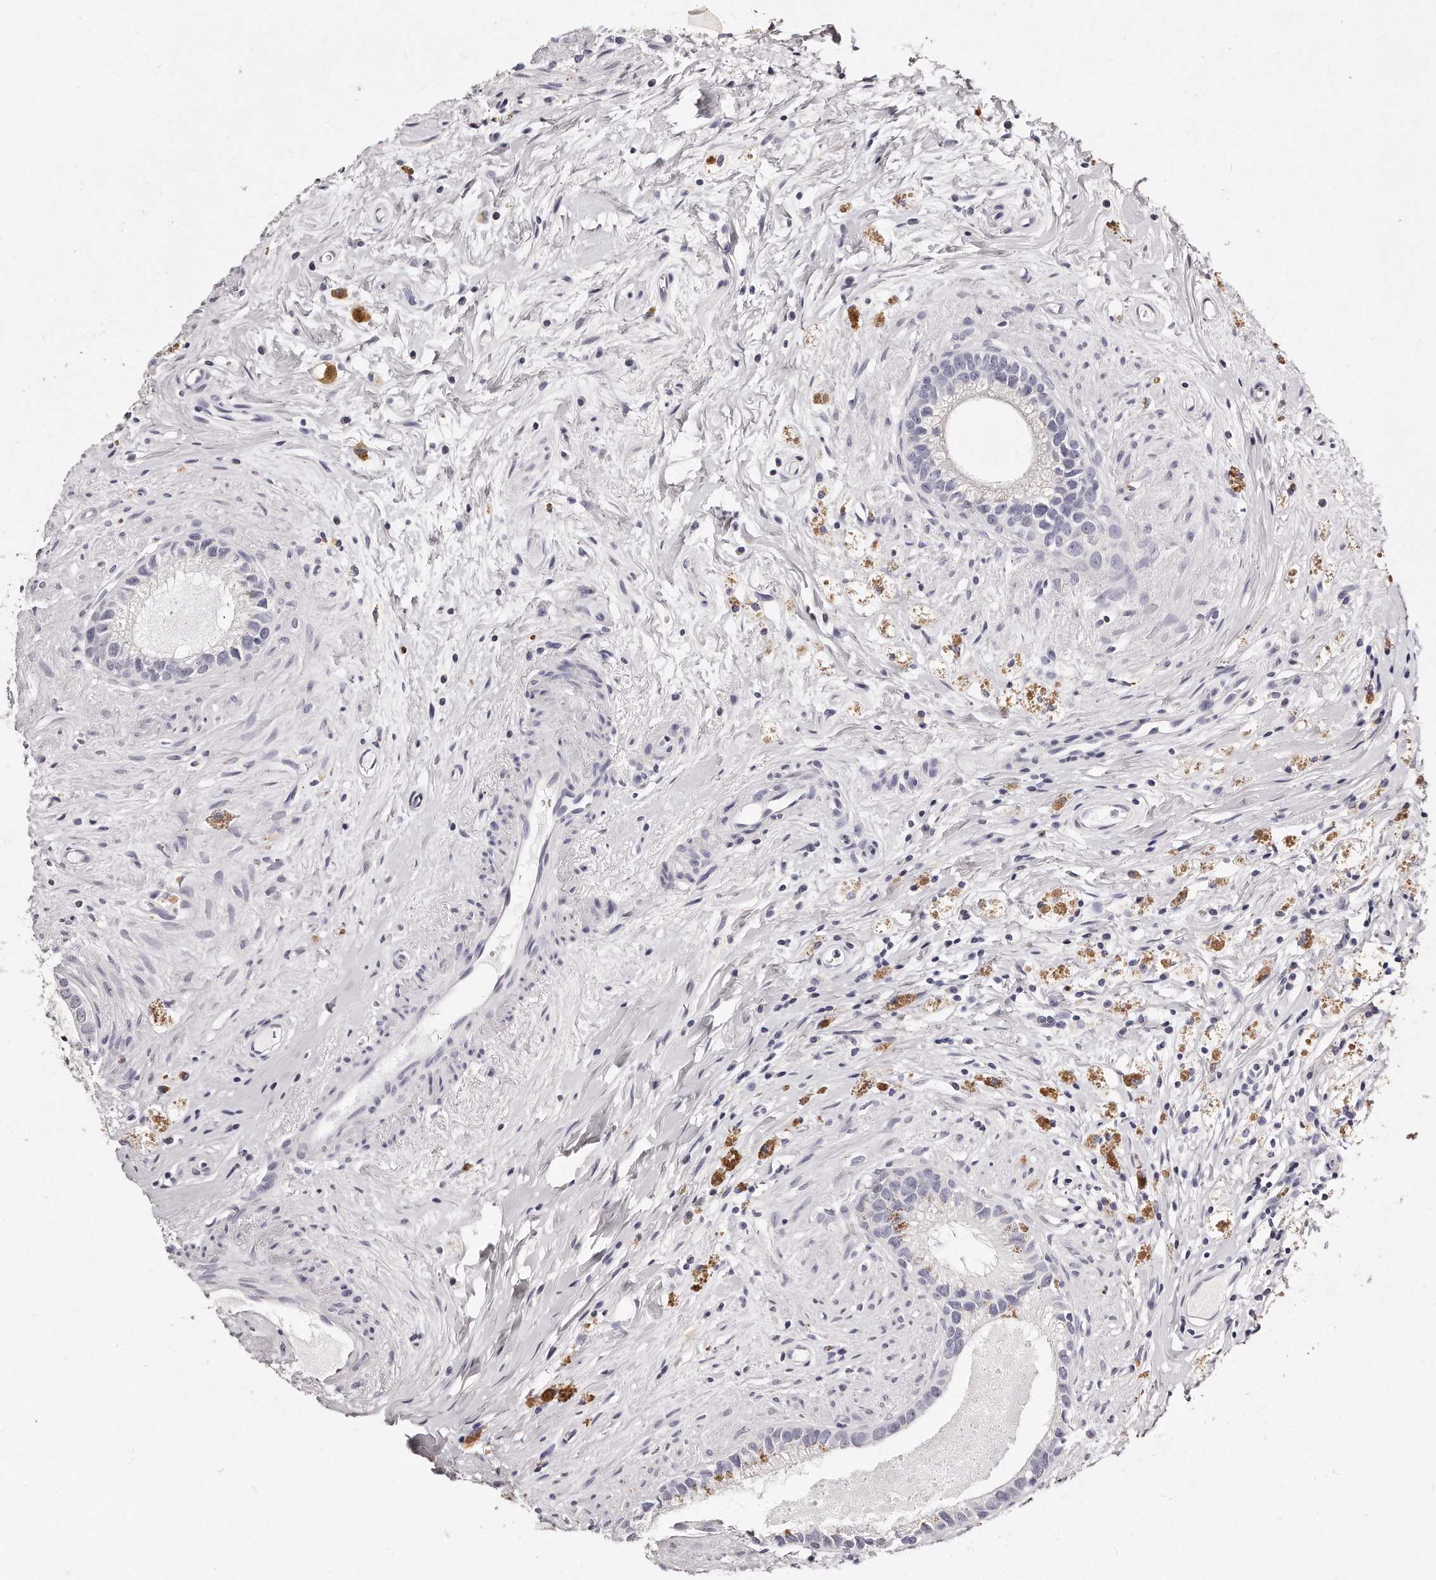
{"staining": {"intensity": "negative", "quantity": "none", "location": "none"}, "tissue": "epididymis", "cell_type": "Glandular cells", "image_type": "normal", "snomed": [{"axis": "morphology", "description": "Normal tissue, NOS"}, {"axis": "topography", "description": "Epididymis"}], "caption": "An immunohistochemistry (IHC) histopathology image of unremarkable epididymis is shown. There is no staining in glandular cells of epididymis. The staining is performed using DAB brown chromogen with nuclei counter-stained in using hematoxylin.", "gene": "GDA", "patient": {"sex": "male", "age": 80}}